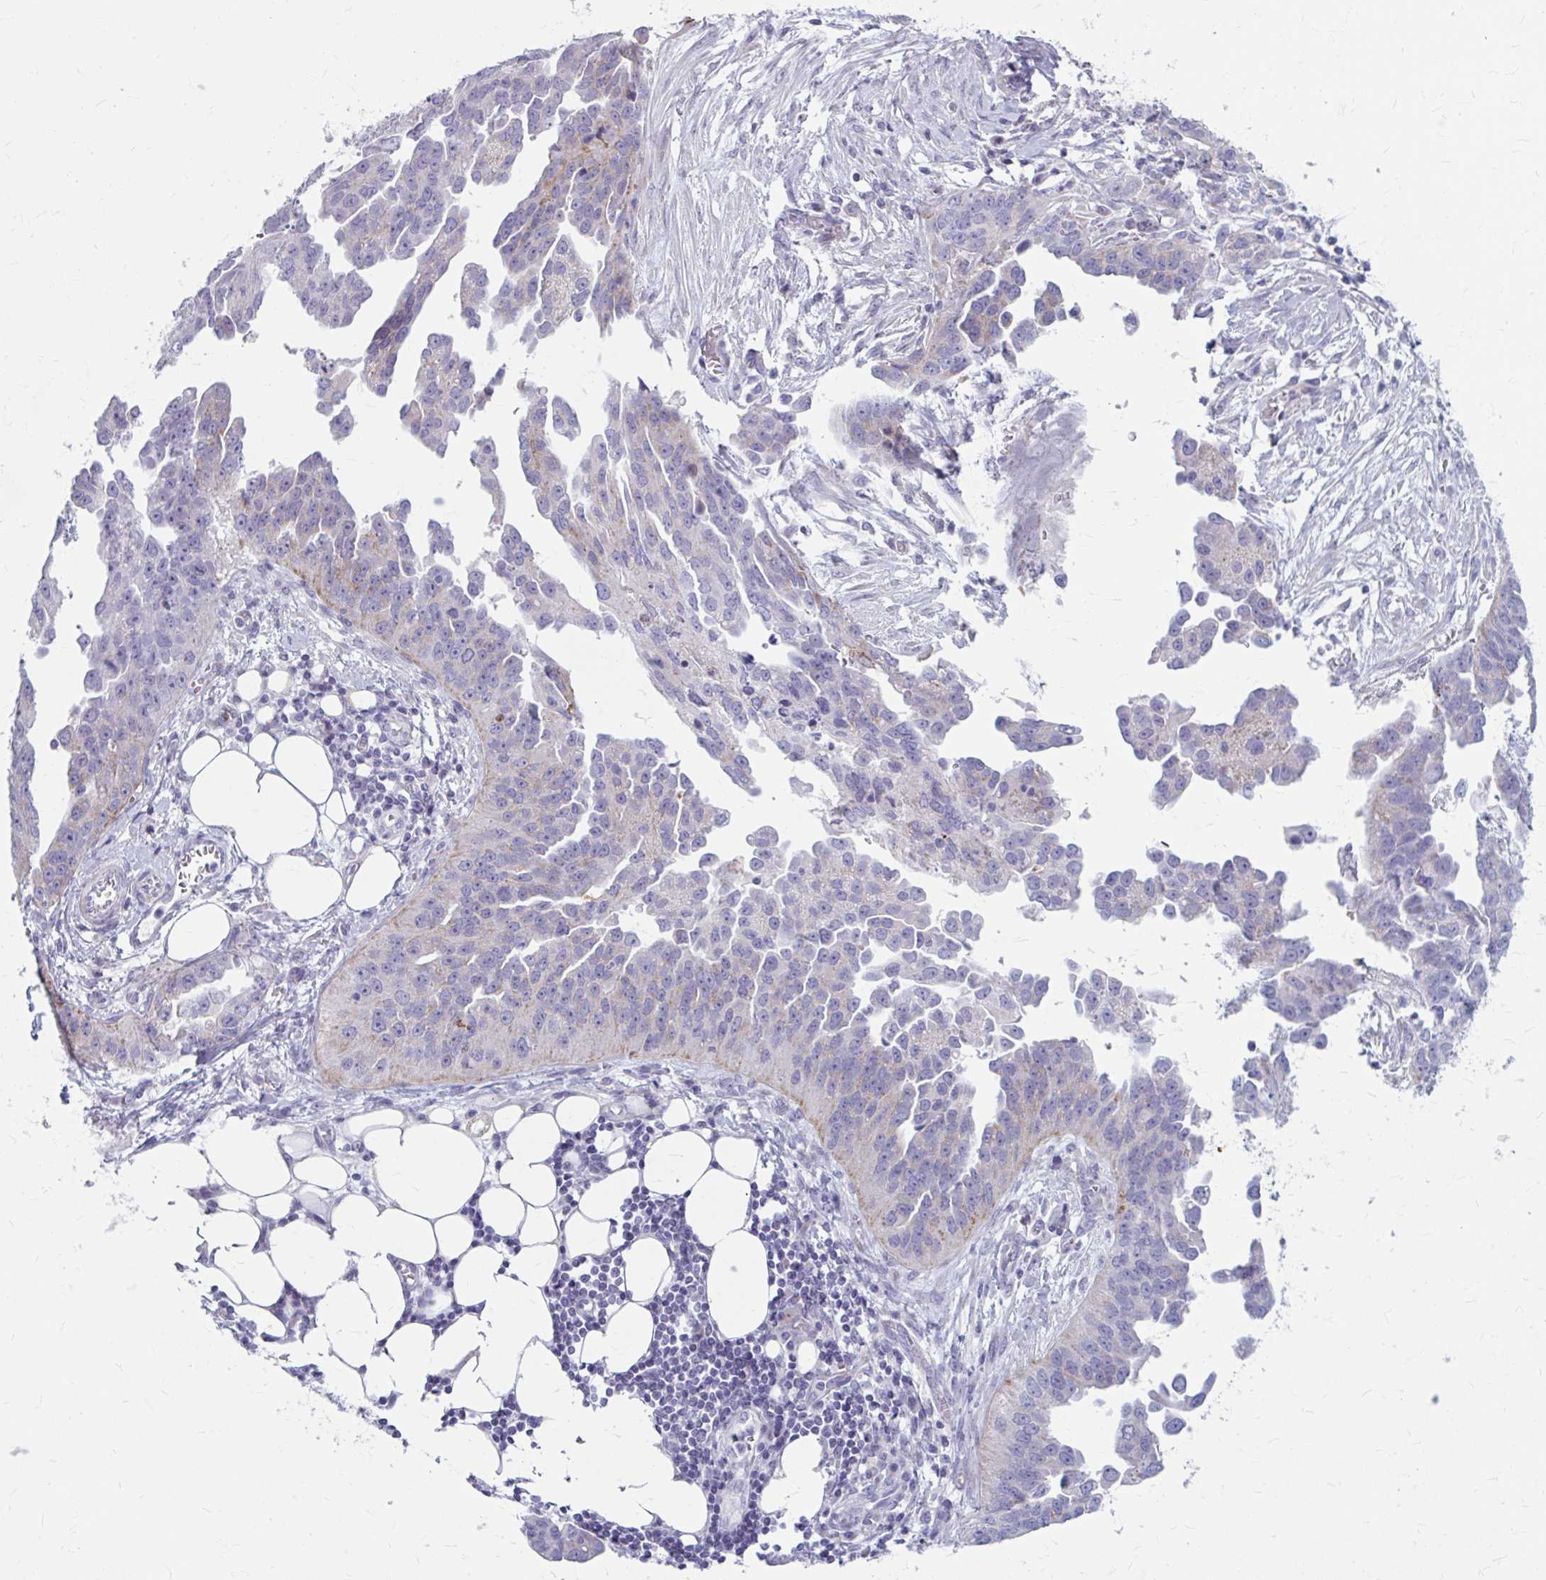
{"staining": {"intensity": "moderate", "quantity": "<25%", "location": "cytoplasmic/membranous"}, "tissue": "ovarian cancer", "cell_type": "Tumor cells", "image_type": "cancer", "snomed": [{"axis": "morphology", "description": "Cystadenocarcinoma, serous, NOS"}, {"axis": "topography", "description": "Ovary"}], "caption": "Human ovarian serous cystadenocarcinoma stained for a protein (brown) demonstrates moderate cytoplasmic/membranous positive positivity in about <25% of tumor cells.", "gene": "MSMO1", "patient": {"sex": "female", "age": 75}}